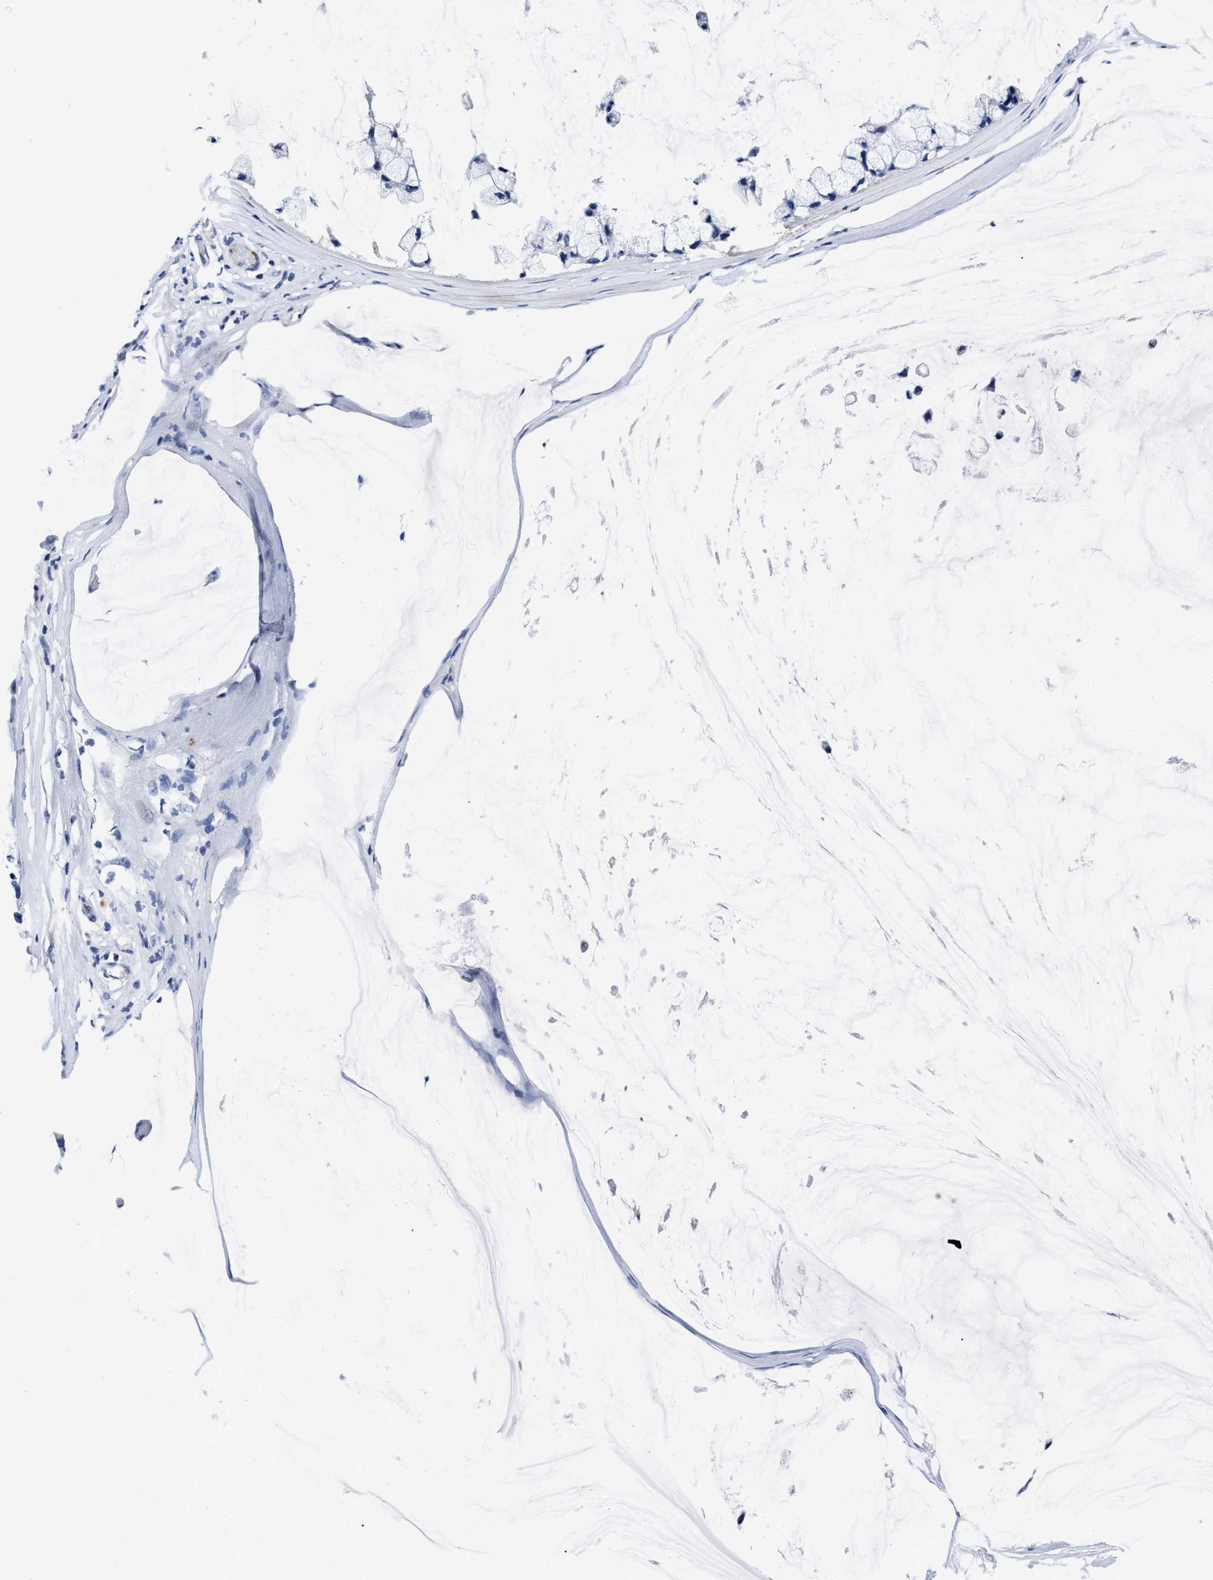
{"staining": {"intensity": "negative", "quantity": "none", "location": "none"}, "tissue": "ovarian cancer", "cell_type": "Tumor cells", "image_type": "cancer", "snomed": [{"axis": "morphology", "description": "Cystadenocarcinoma, mucinous, NOS"}, {"axis": "topography", "description": "Ovary"}], "caption": "Protein analysis of ovarian cancer displays no significant expression in tumor cells.", "gene": "OR10G3", "patient": {"sex": "female", "age": 39}}